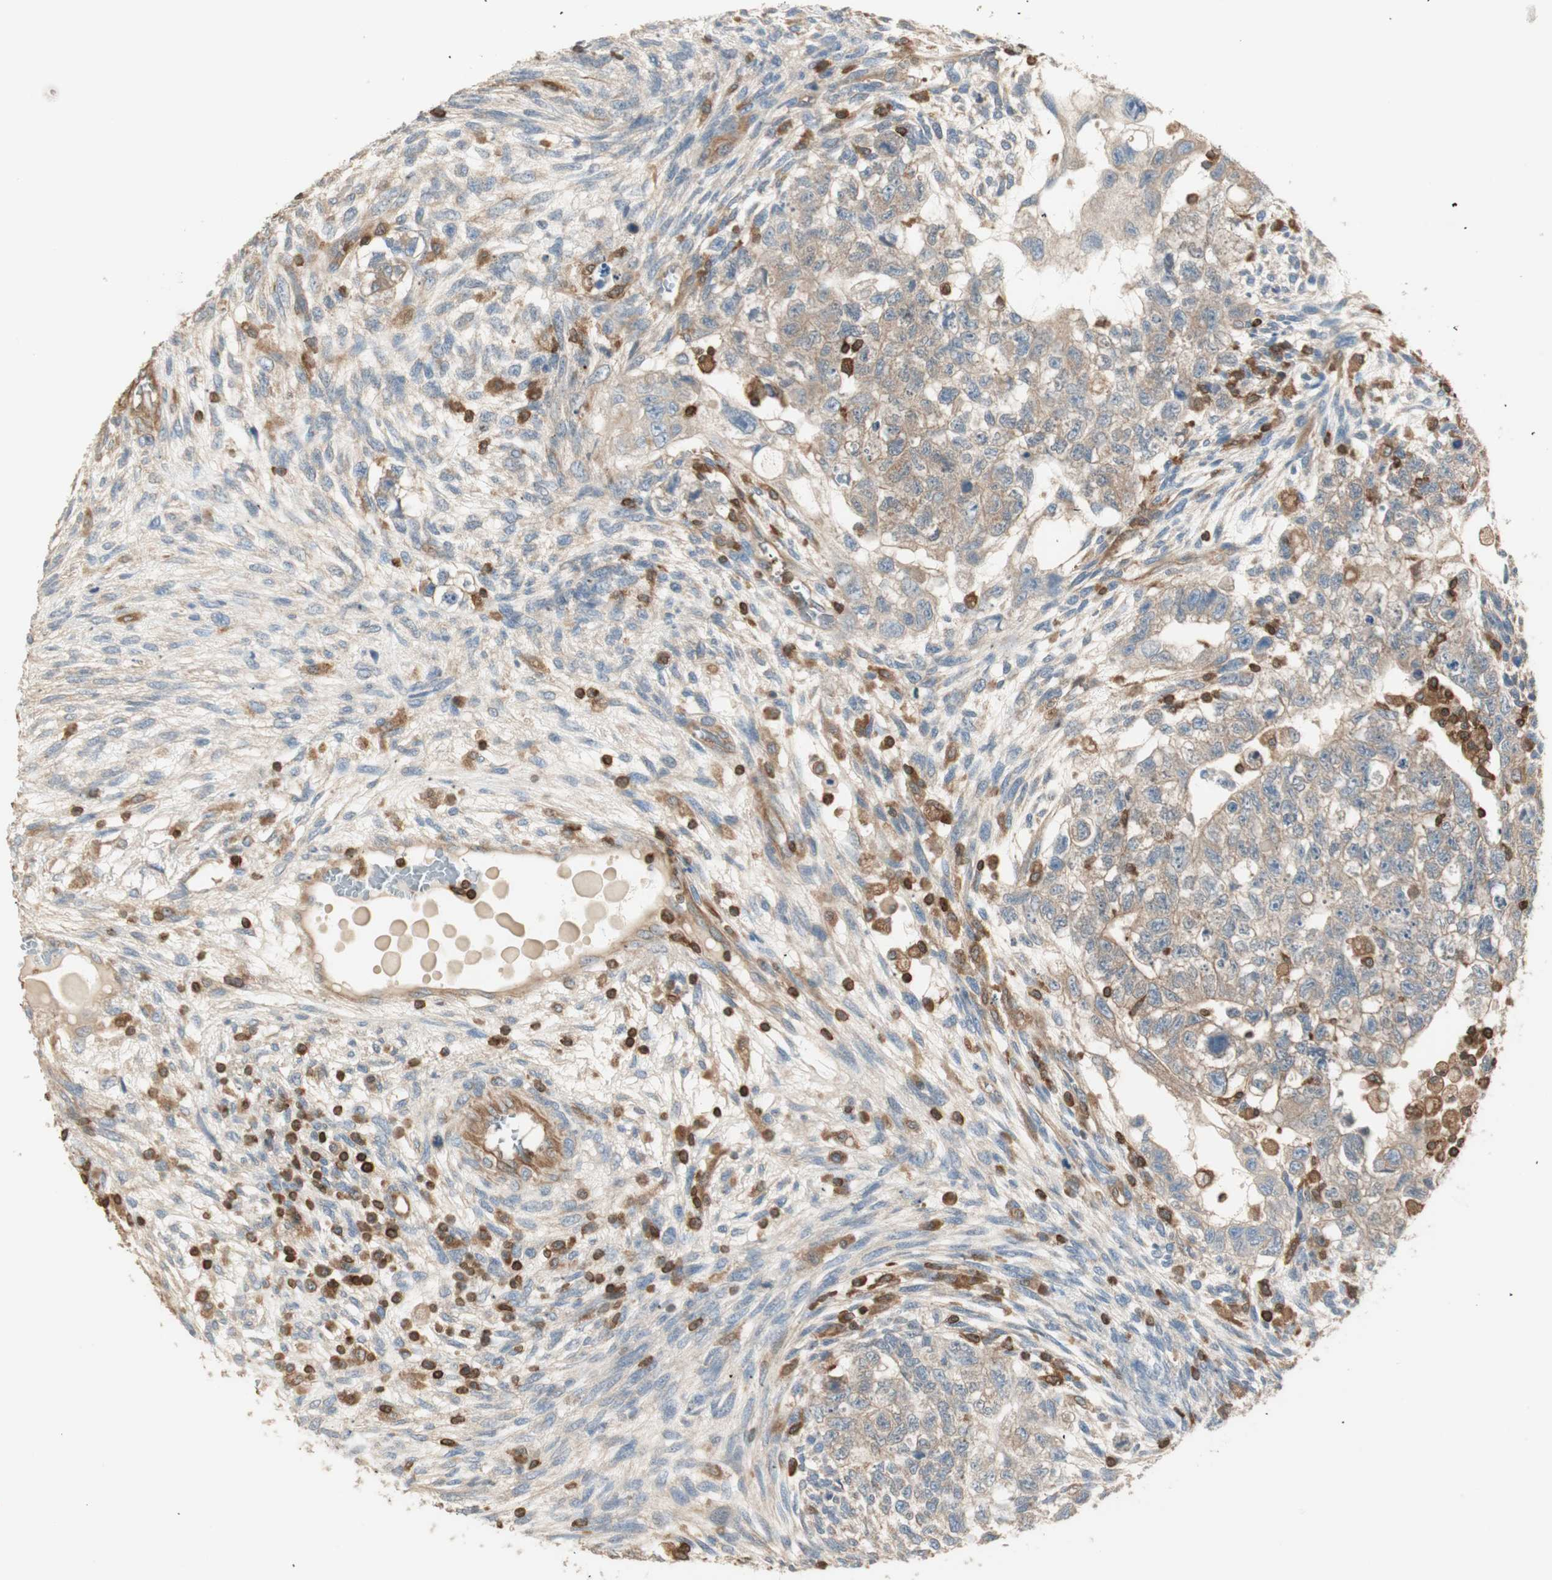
{"staining": {"intensity": "weak", "quantity": "25%-75%", "location": "cytoplasmic/membranous"}, "tissue": "testis cancer", "cell_type": "Tumor cells", "image_type": "cancer", "snomed": [{"axis": "morphology", "description": "Normal tissue, NOS"}, {"axis": "morphology", "description": "Carcinoma, Embryonal, NOS"}, {"axis": "topography", "description": "Testis"}], "caption": "Testis cancer (embryonal carcinoma) tissue exhibits weak cytoplasmic/membranous positivity in about 25%-75% of tumor cells, visualized by immunohistochemistry. (IHC, brightfield microscopy, high magnification).", "gene": "CRLF3", "patient": {"sex": "male", "age": 36}}